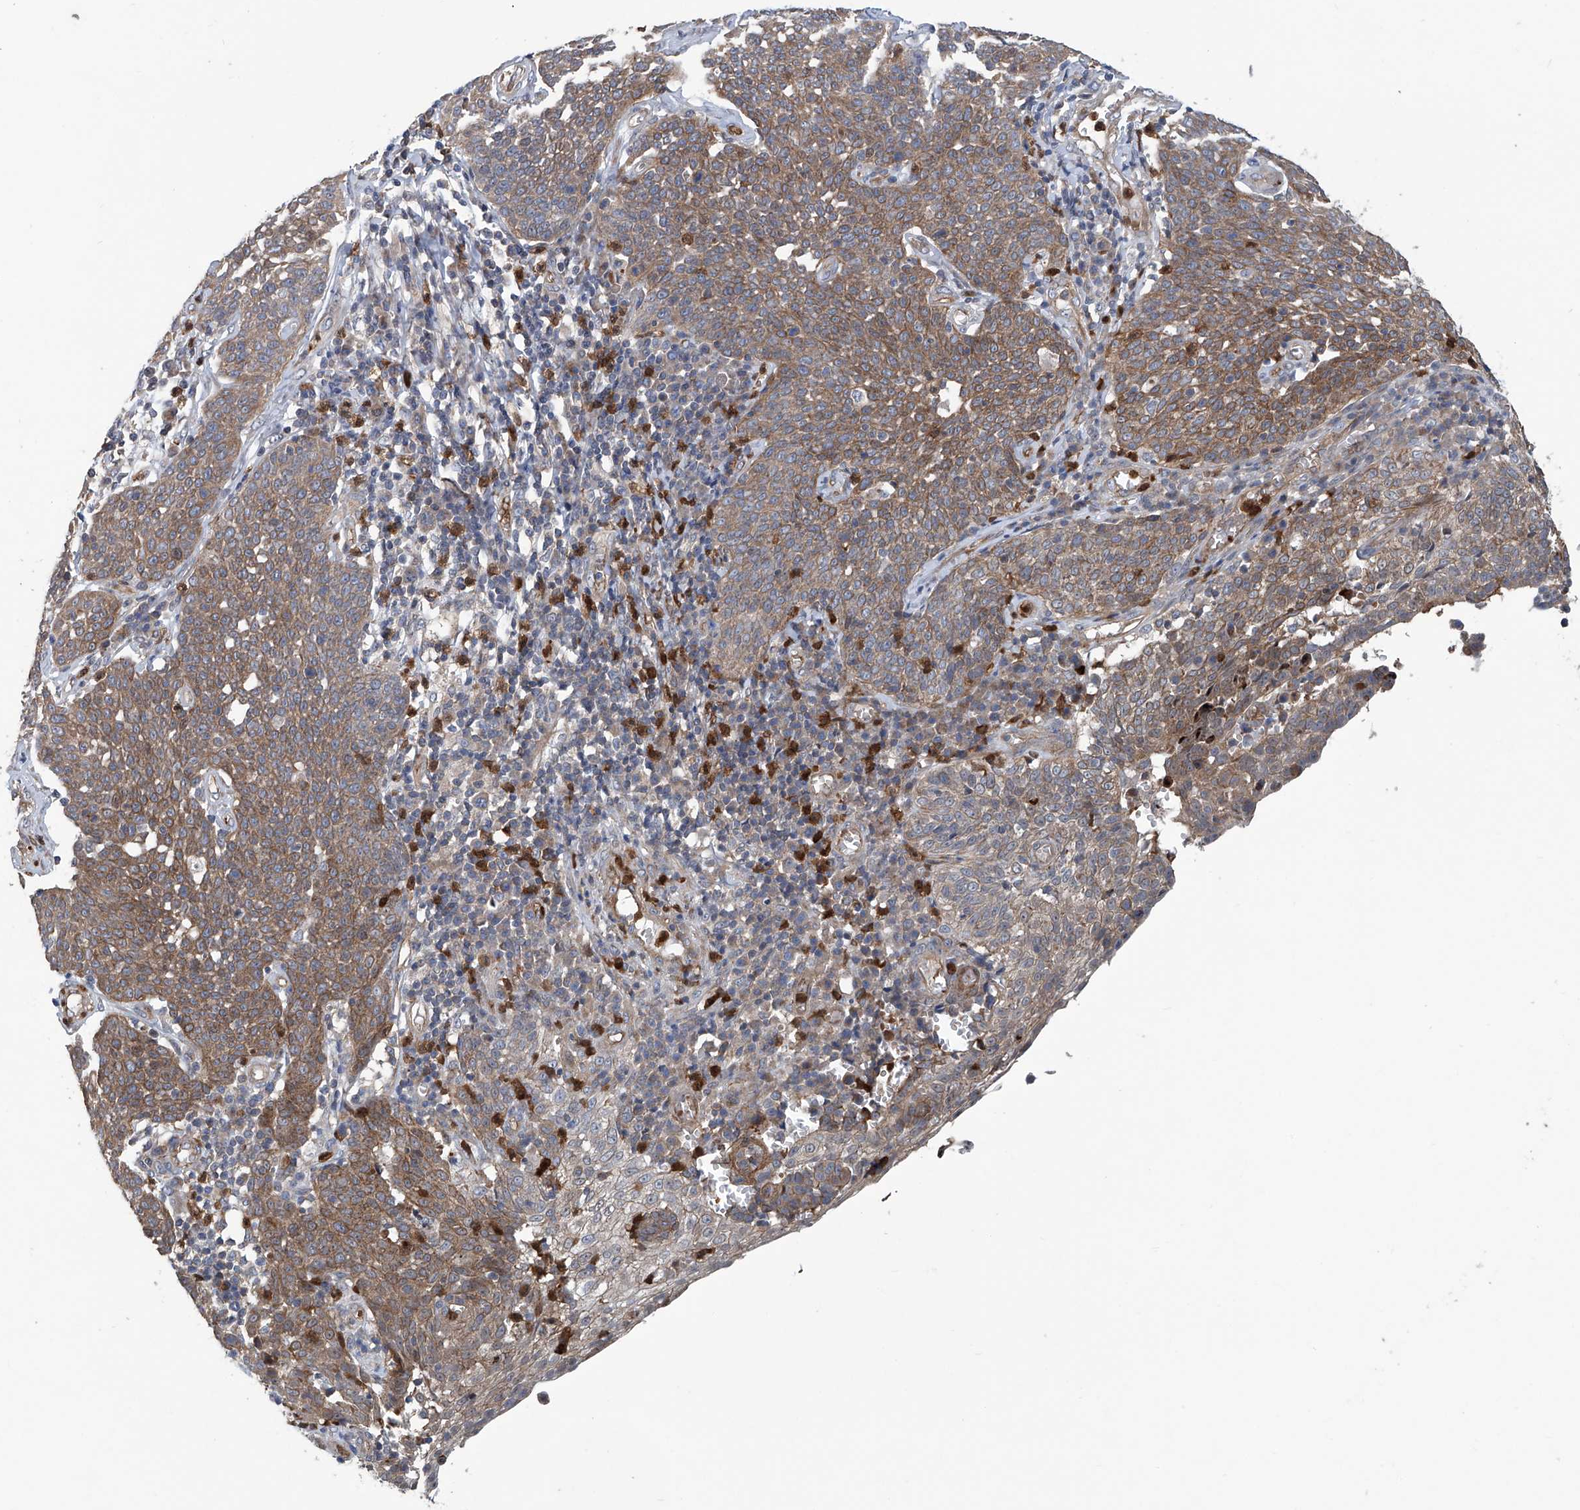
{"staining": {"intensity": "moderate", "quantity": ">75%", "location": "cytoplasmic/membranous"}, "tissue": "cervical cancer", "cell_type": "Tumor cells", "image_type": "cancer", "snomed": [{"axis": "morphology", "description": "Squamous cell carcinoma, NOS"}, {"axis": "topography", "description": "Cervix"}], "caption": "IHC staining of cervical cancer, which reveals medium levels of moderate cytoplasmic/membranous staining in approximately >75% of tumor cells indicating moderate cytoplasmic/membranous protein expression. The staining was performed using DAB (brown) for protein detection and nuclei were counterstained in hematoxylin (blue).", "gene": "EIF2D", "patient": {"sex": "female", "age": 34}}